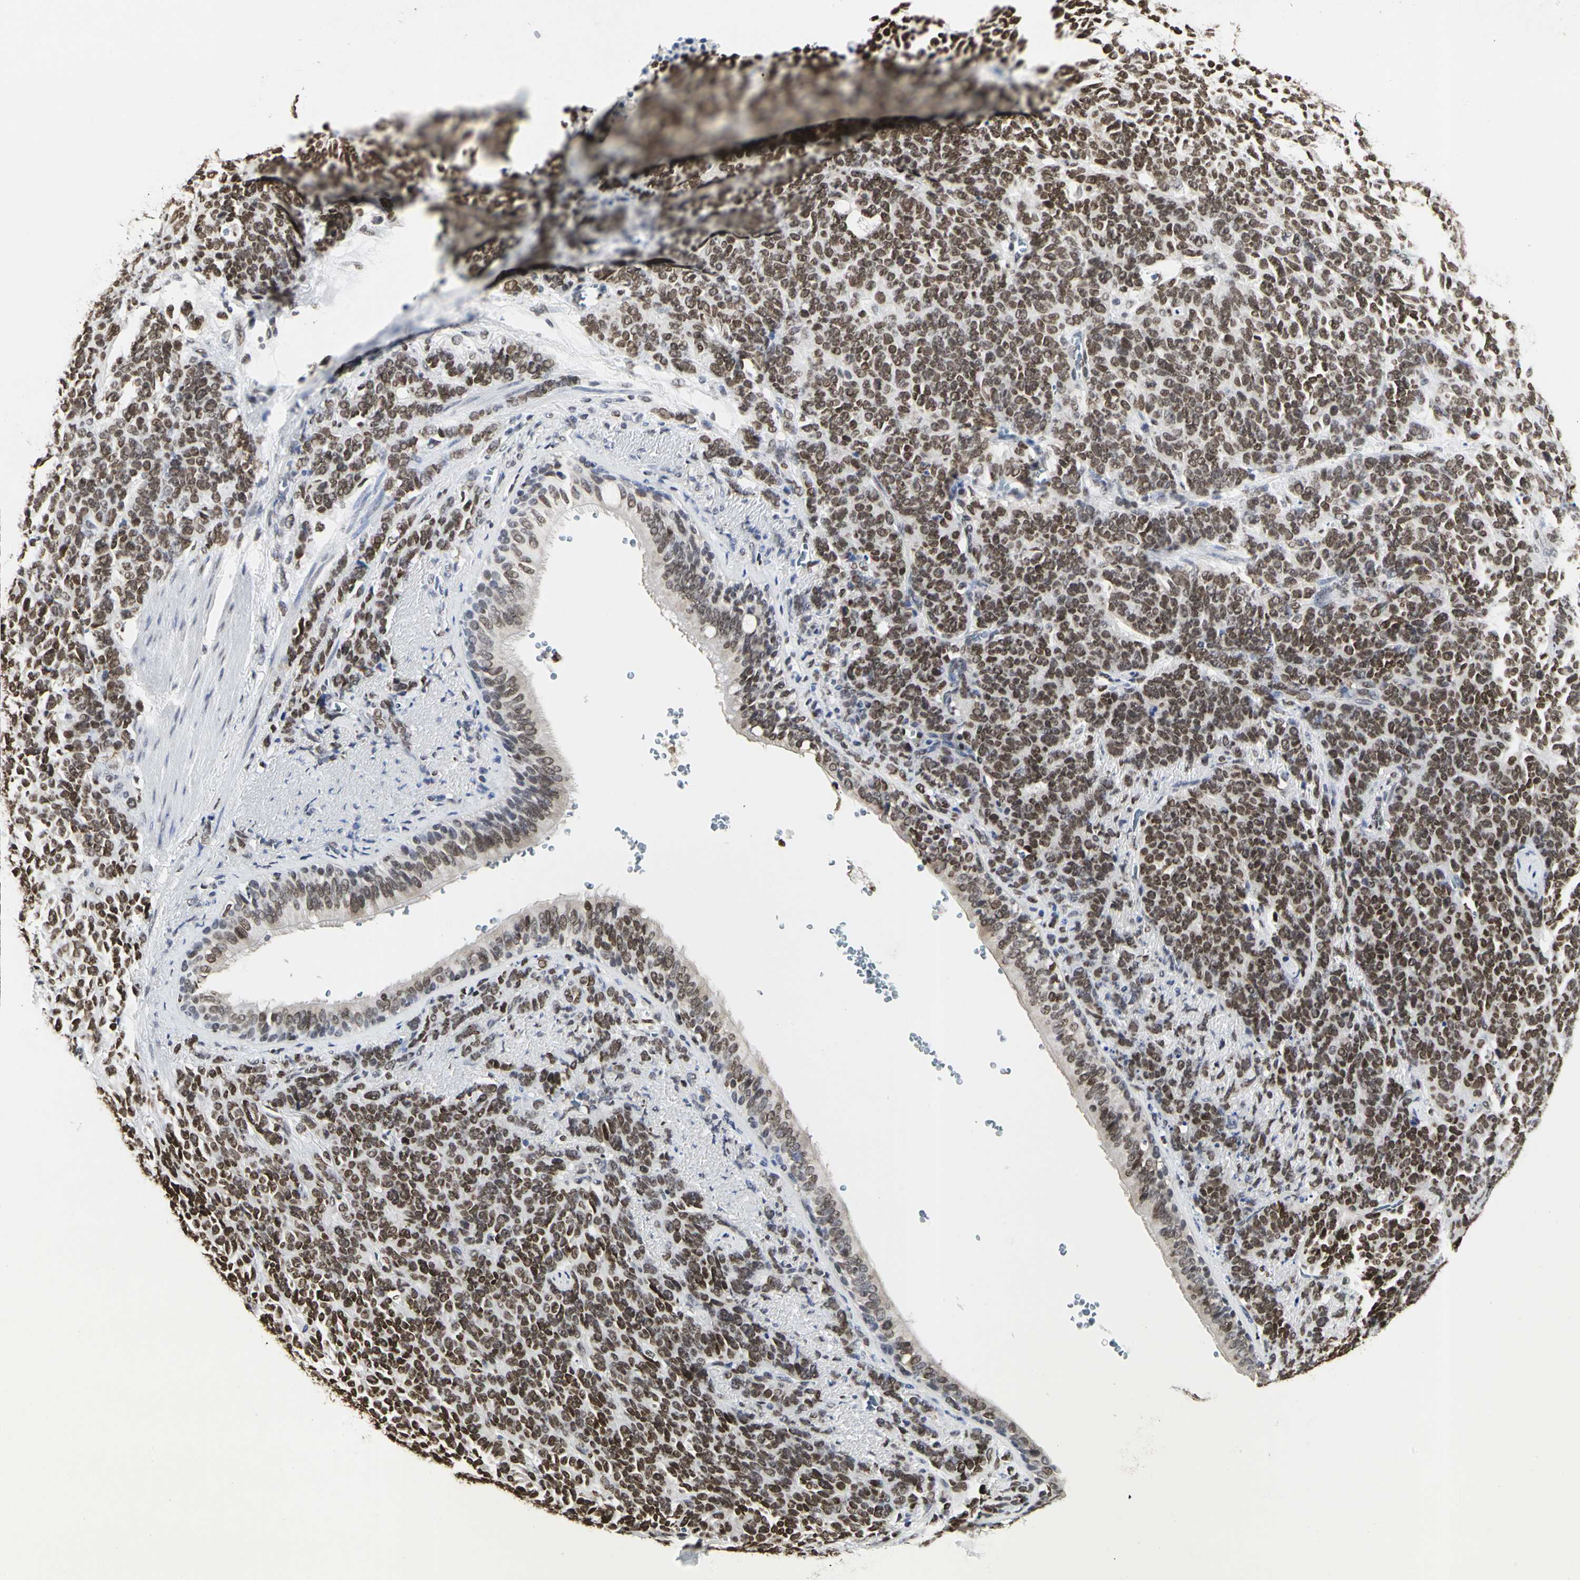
{"staining": {"intensity": "strong", "quantity": ">75%", "location": "nuclear"}, "tissue": "lung cancer", "cell_type": "Tumor cells", "image_type": "cancer", "snomed": [{"axis": "morphology", "description": "Neoplasm, malignant, NOS"}, {"axis": "topography", "description": "Lung"}], "caption": "The micrograph demonstrates a brown stain indicating the presence of a protein in the nuclear of tumor cells in lung neoplasm (malignant).", "gene": "PRMT3", "patient": {"sex": "female", "age": 58}}